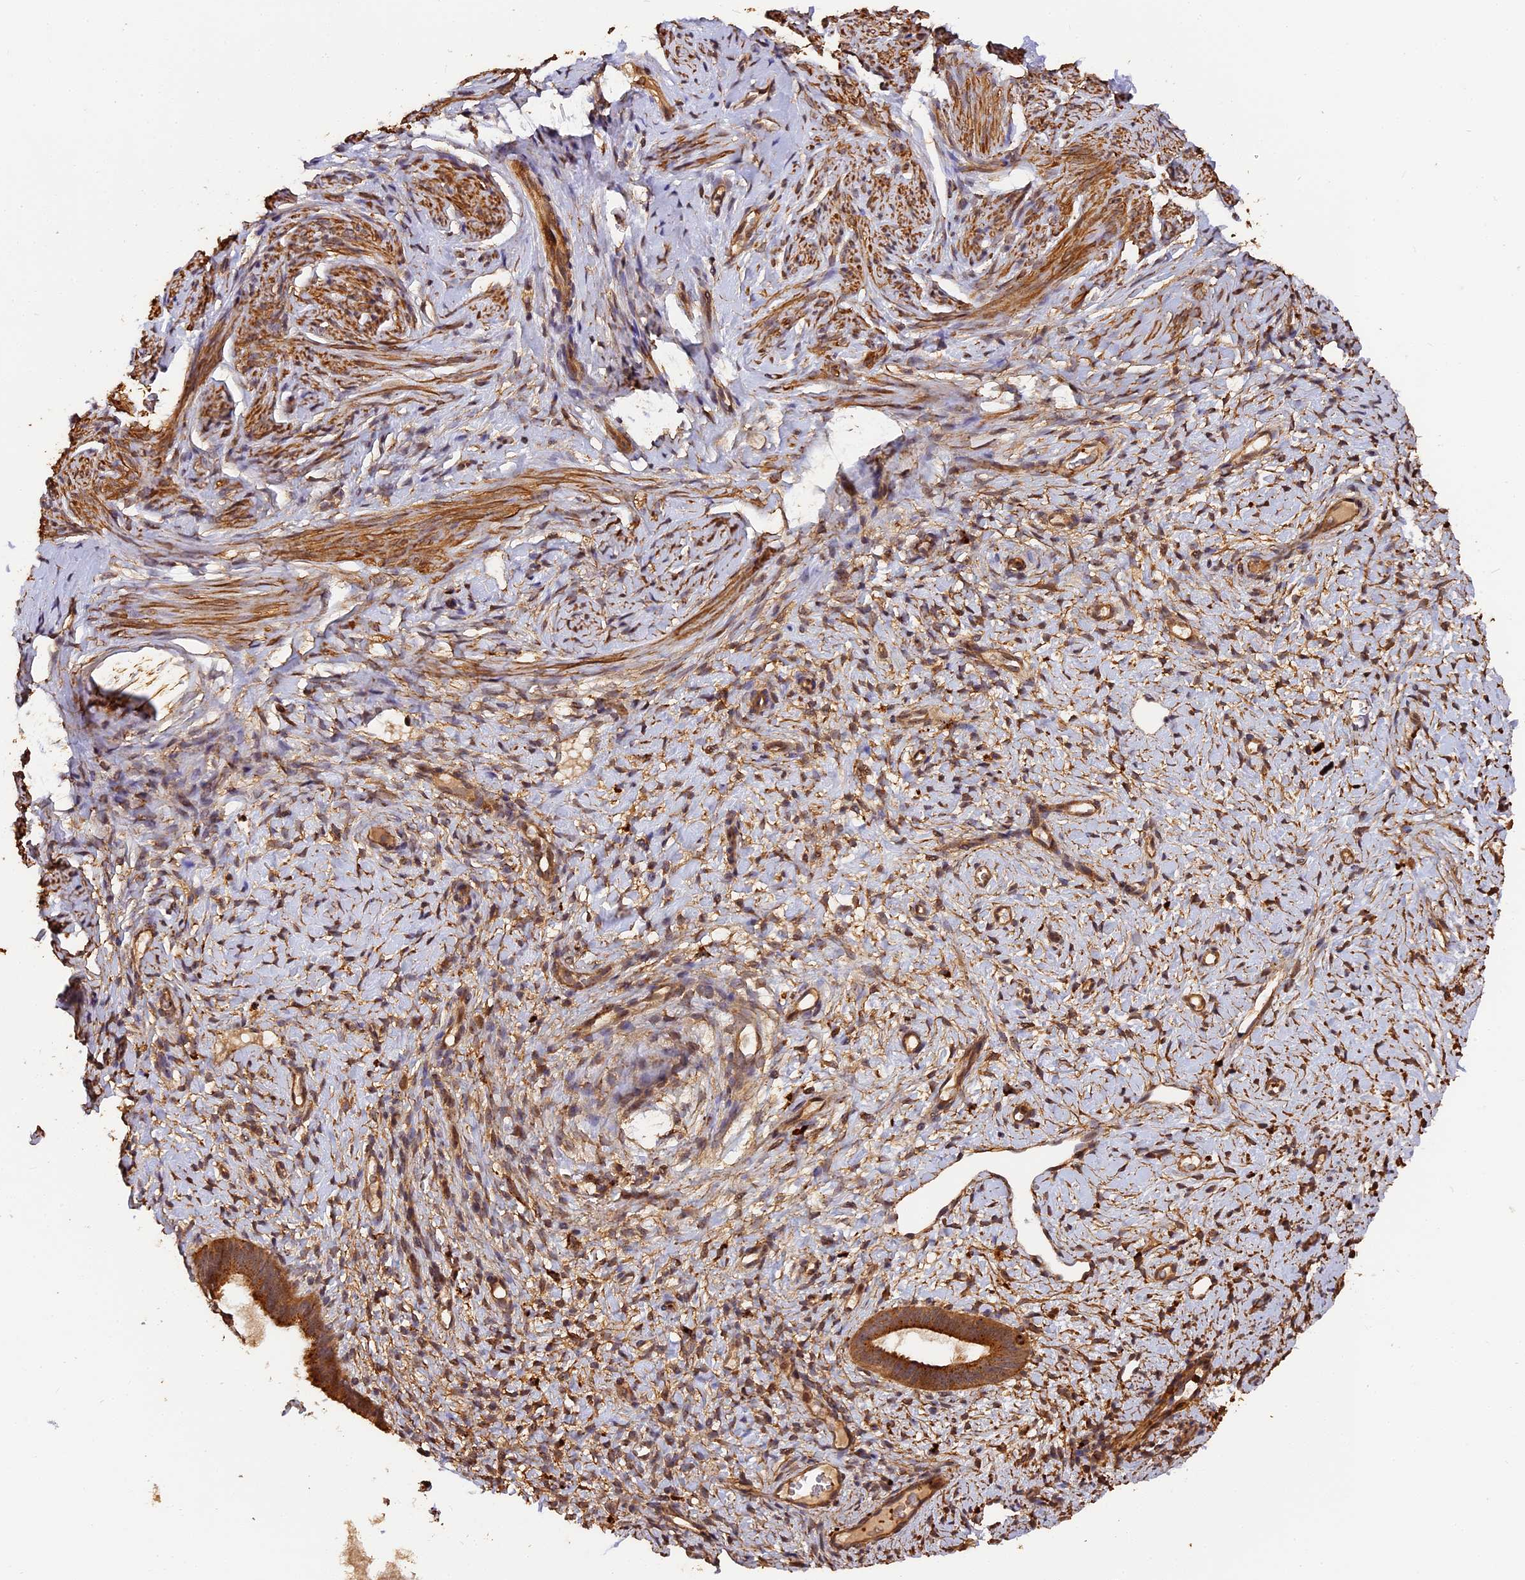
{"staining": {"intensity": "moderate", "quantity": "25%-75%", "location": "cytoplasmic/membranous"}, "tissue": "endometrium", "cell_type": "Cells in endometrial stroma", "image_type": "normal", "snomed": [{"axis": "morphology", "description": "Normal tissue, NOS"}, {"axis": "topography", "description": "Endometrium"}], "caption": "Immunohistochemical staining of unremarkable endometrium shows moderate cytoplasmic/membranous protein positivity in approximately 25%-75% of cells in endometrial stroma.", "gene": "MMP15", "patient": {"sex": "female", "age": 65}}